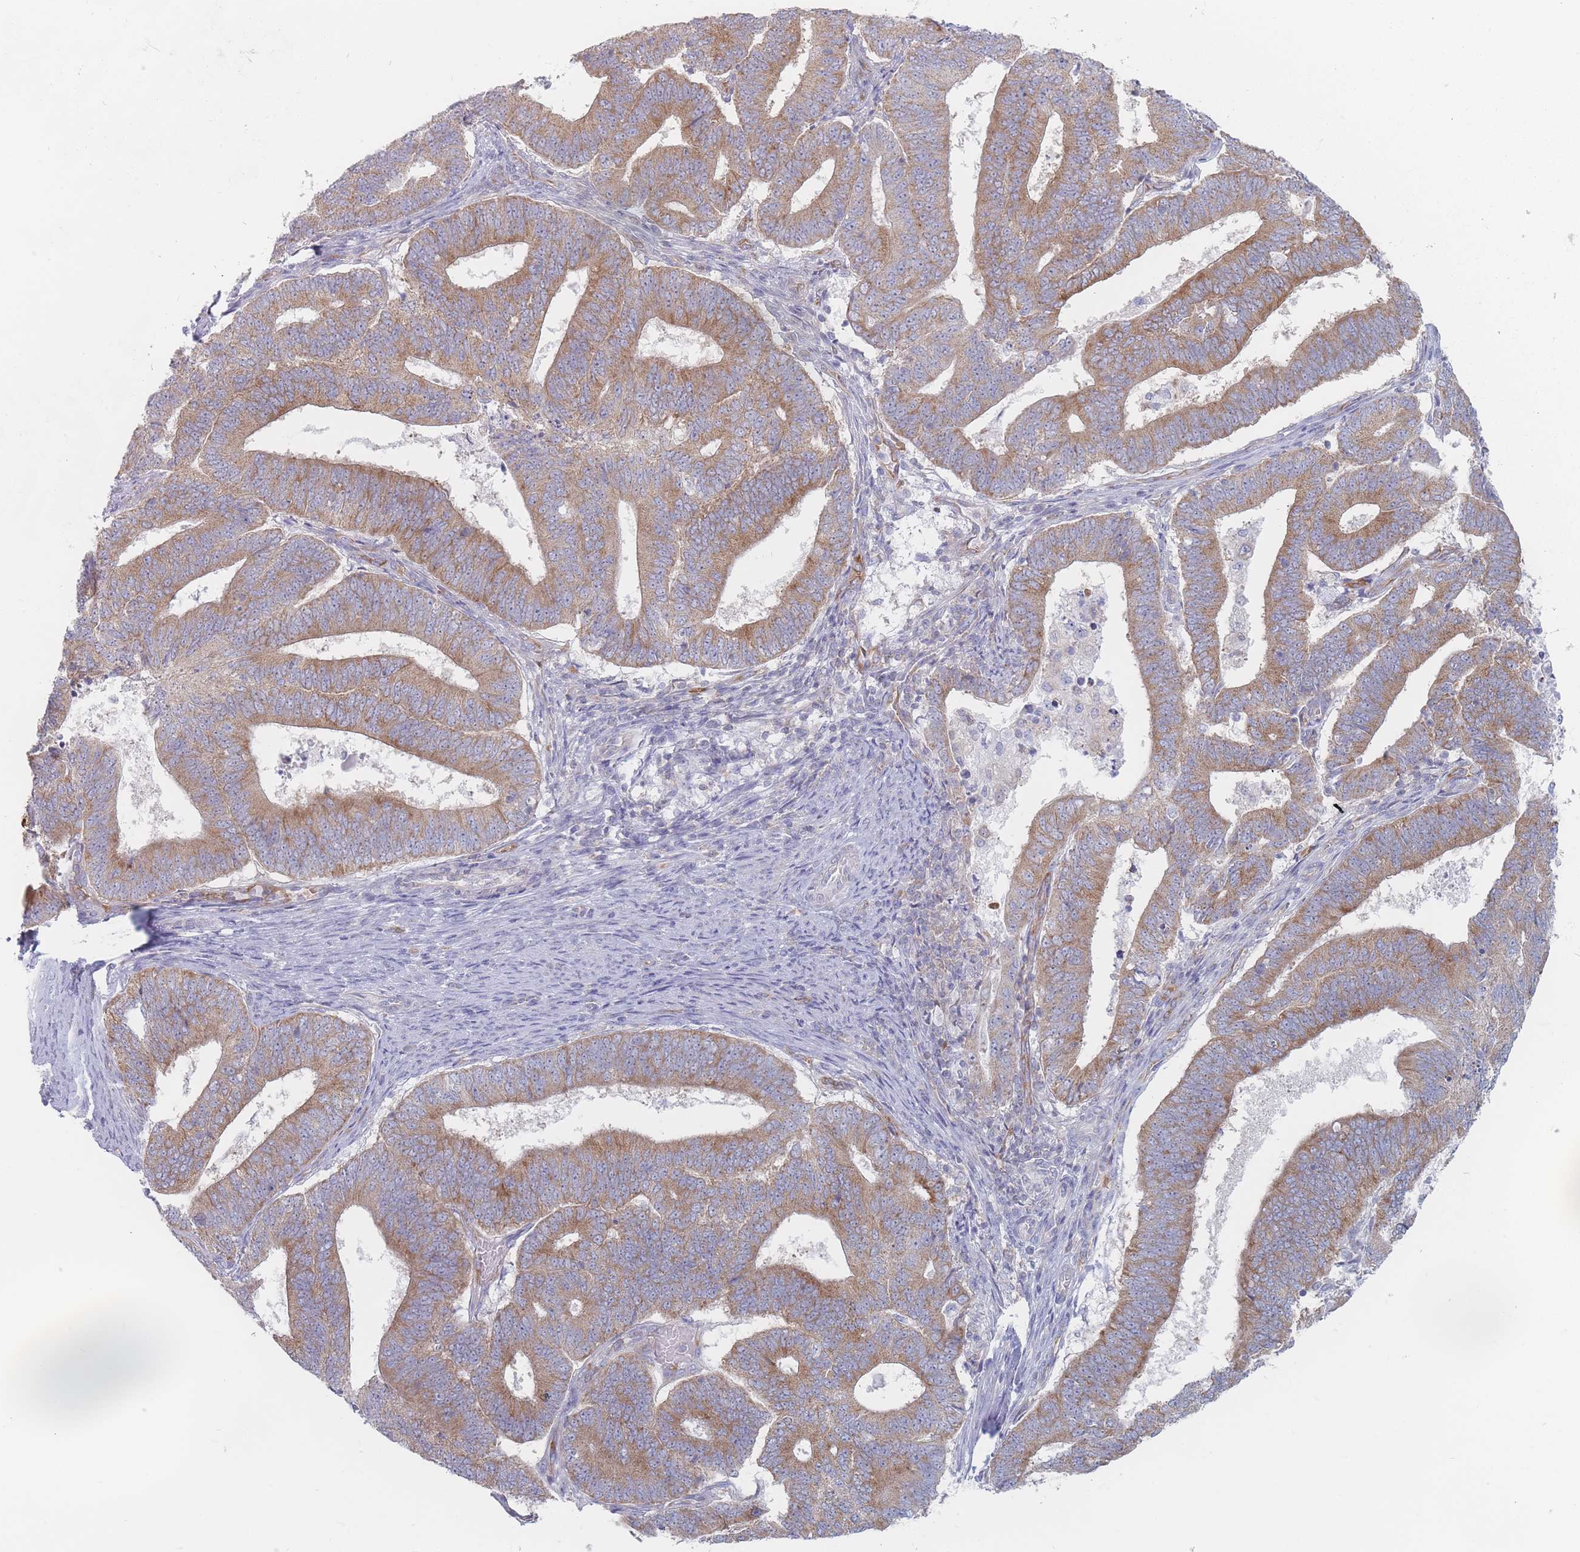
{"staining": {"intensity": "moderate", "quantity": ">75%", "location": "cytoplasmic/membranous"}, "tissue": "endometrial cancer", "cell_type": "Tumor cells", "image_type": "cancer", "snomed": [{"axis": "morphology", "description": "Adenocarcinoma, NOS"}, {"axis": "topography", "description": "Endometrium"}], "caption": "Tumor cells display medium levels of moderate cytoplasmic/membranous positivity in approximately >75% of cells in human adenocarcinoma (endometrial).", "gene": "MAP1S", "patient": {"sex": "female", "age": 70}}